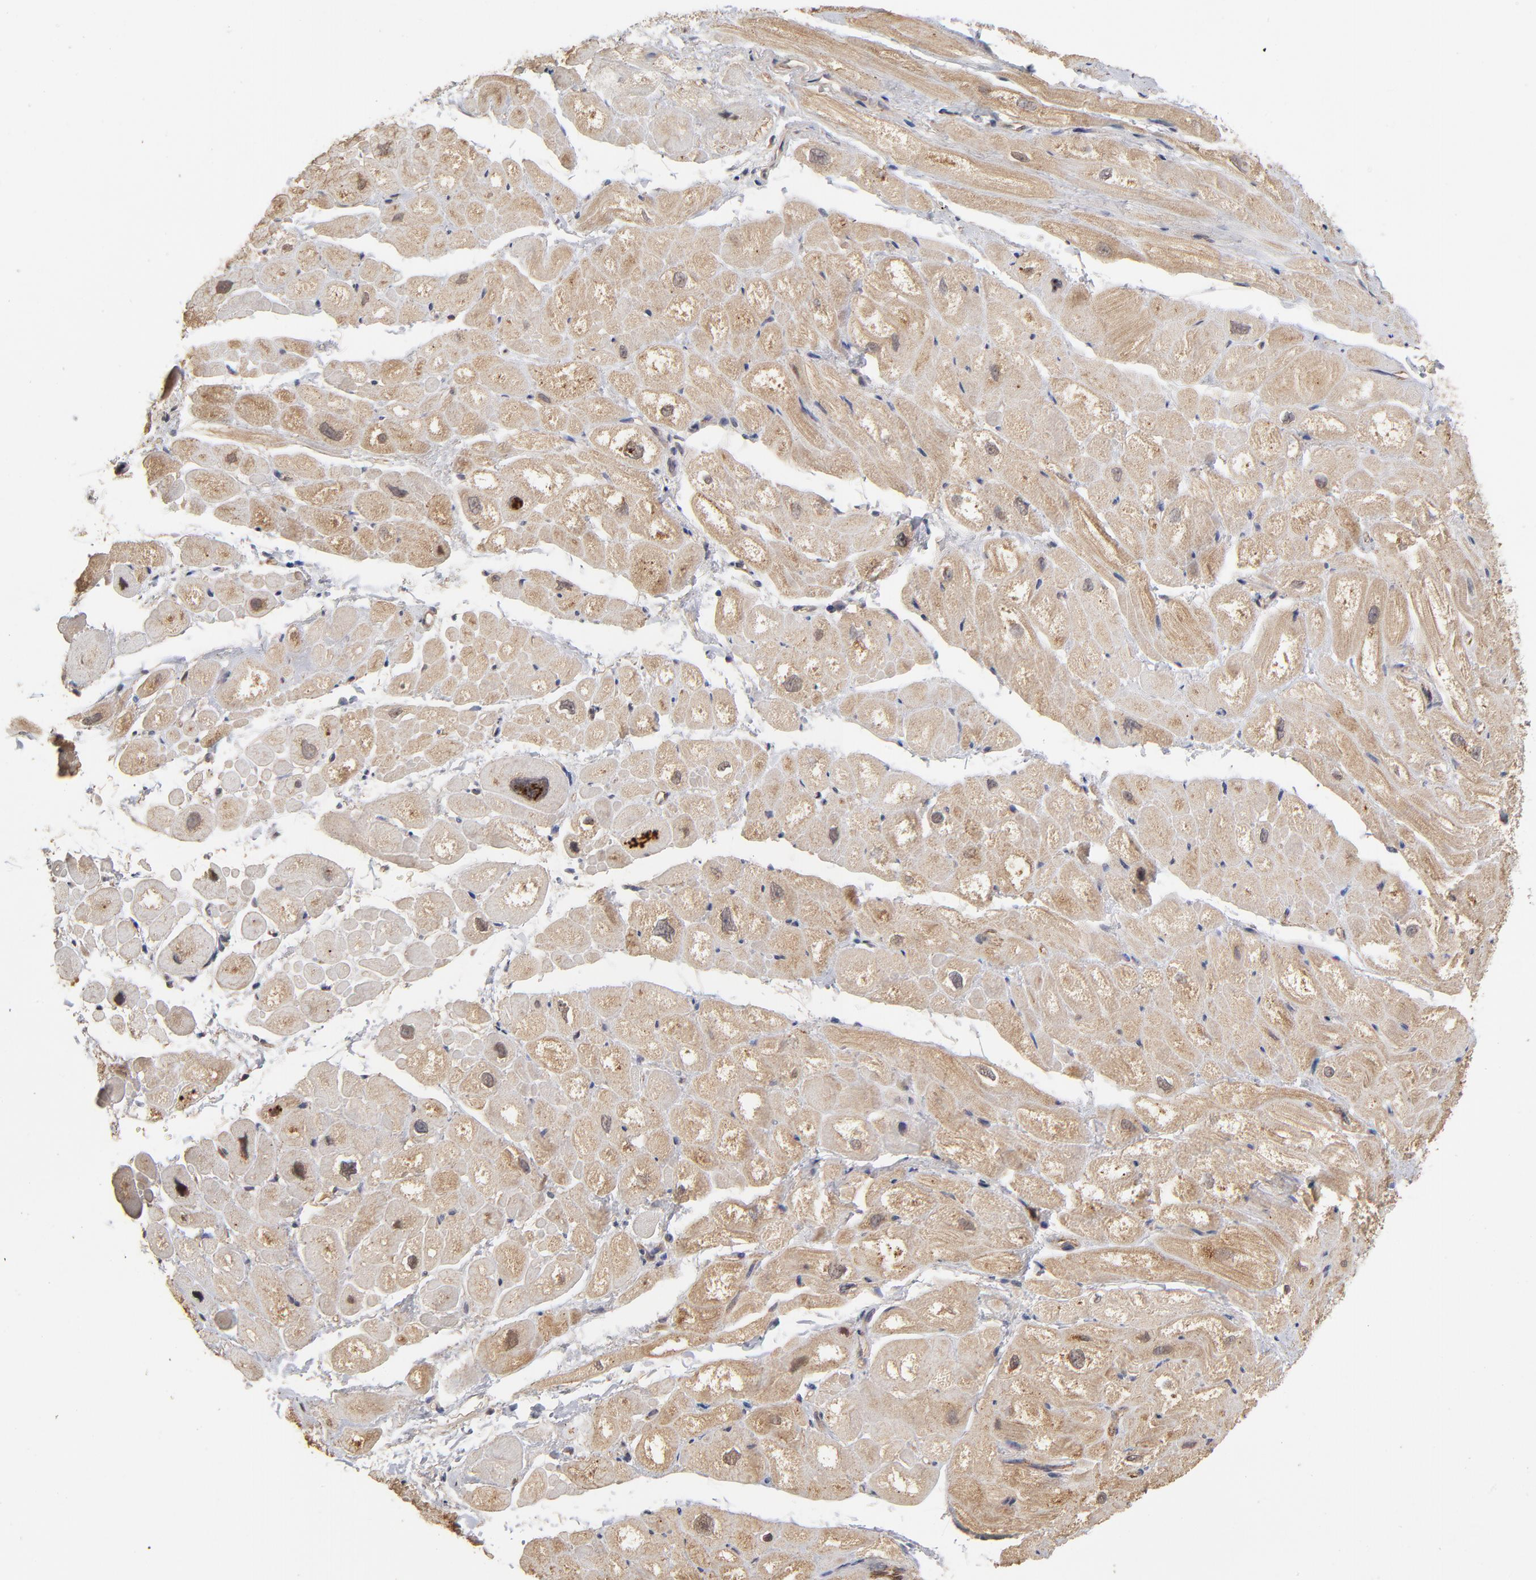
{"staining": {"intensity": "moderate", "quantity": "25%-75%", "location": "cytoplasmic/membranous"}, "tissue": "heart muscle", "cell_type": "Cardiomyocytes", "image_type": "normal", "snomed": [{"axis": "morphology", "description": "Normal tissue, NOS"}, {"axis": "topography", "description": "Heart"}], "caption": "The image displays immunohistochemical staining of unremarkable heart muscle. There is moderate cytoplasmic/membranous expression is appreciated in approximately 25%-75% of cardiomyocytes.", "gene": "ASB8", "patient": {"sex": "male", "age": 49}}